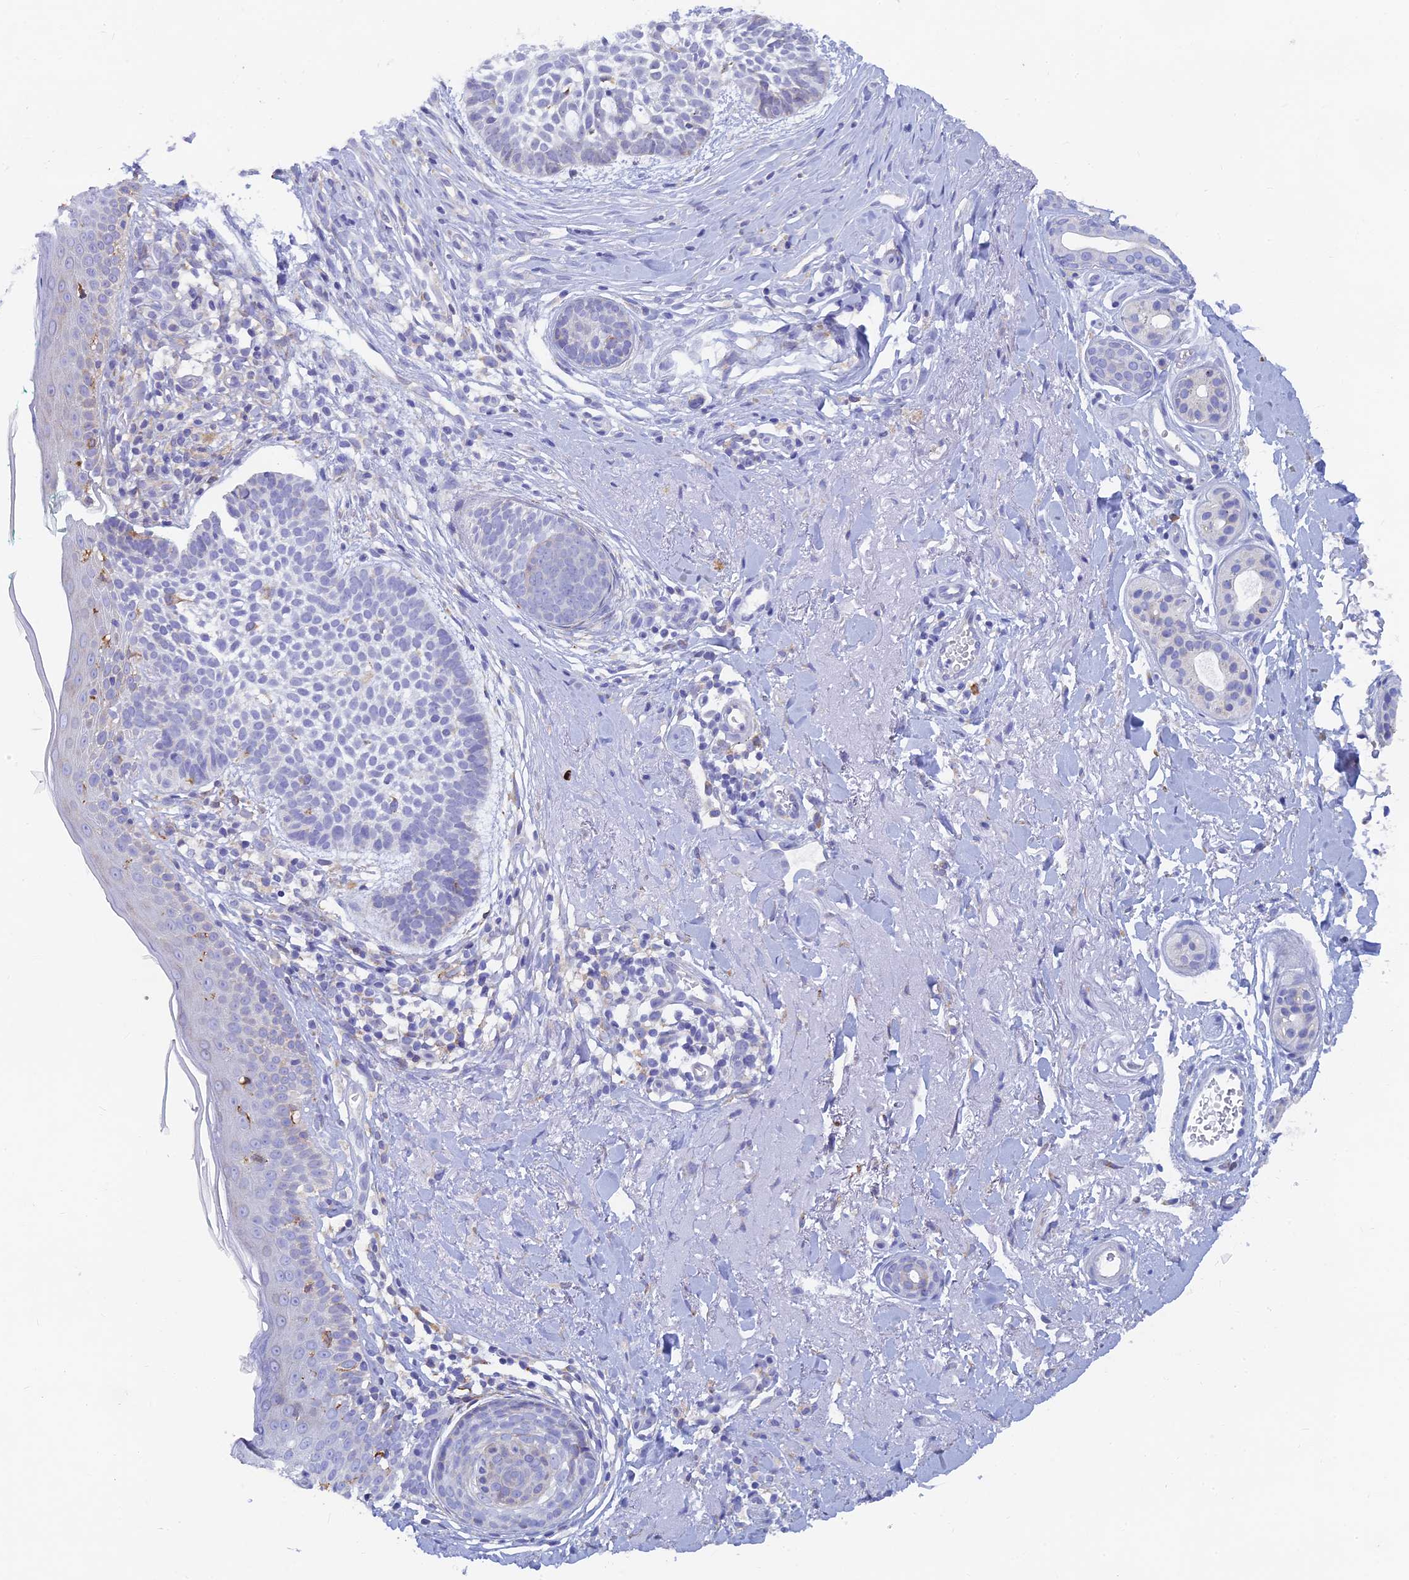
{"staining": {"intensity": "negative", "quantity": "none", "location": "none"}, "tissue": "skin cancer", "cell_type": "Tumor cells", "image_type": "cancer", "snomed": [{"axis": "morphology", "description": "Basal cell carcinoma"}, {"axis": "topography", "description": "Skin"}], "caption": "Immunohistochemistry (IHC) micrograph of neoplastic tissue: skin cancer (basal cell carcinoma) stained with DAB shows no significant protein staining in tumor cells.", "gene": "WDR35", "patient": {"sex": "male", "age": 71}}